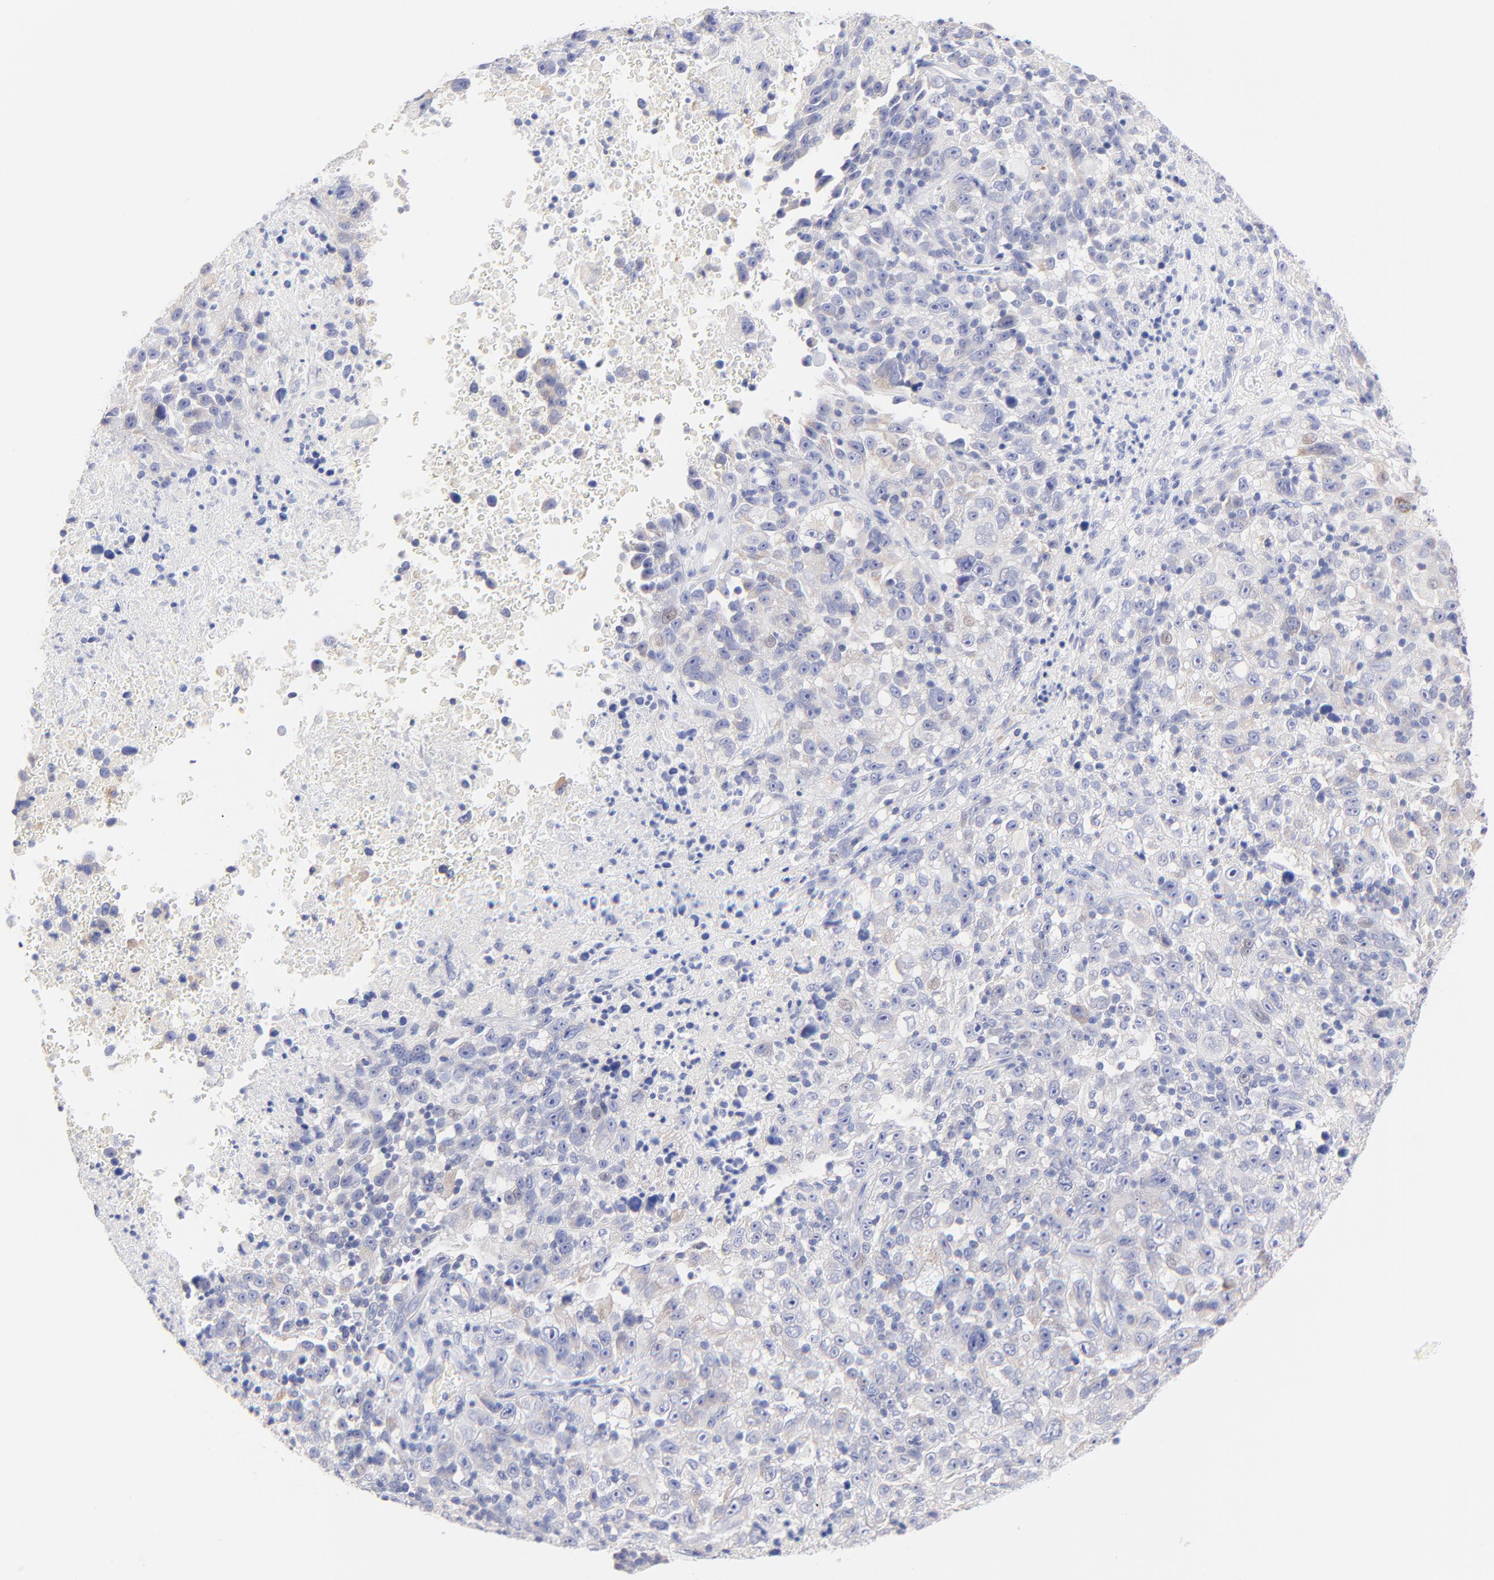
{"staining": {"intensity": "negative", "quantity": "none", "location": "none"}, "tissue": "melanoma", "cell_type": "Tumor cells", "image_type": "cancer", "snomed": [{"axis": "morphology", "description": "Malignant melanoma, Metastatic site"}, {"axis": "topography", "description": "Cerebral cortex"}], "caption": "Melanoma stained for a protein using IHC displays no staining tumor cells.", "gene": "EBP", "patient": {"sex": "female", "age": 52}}